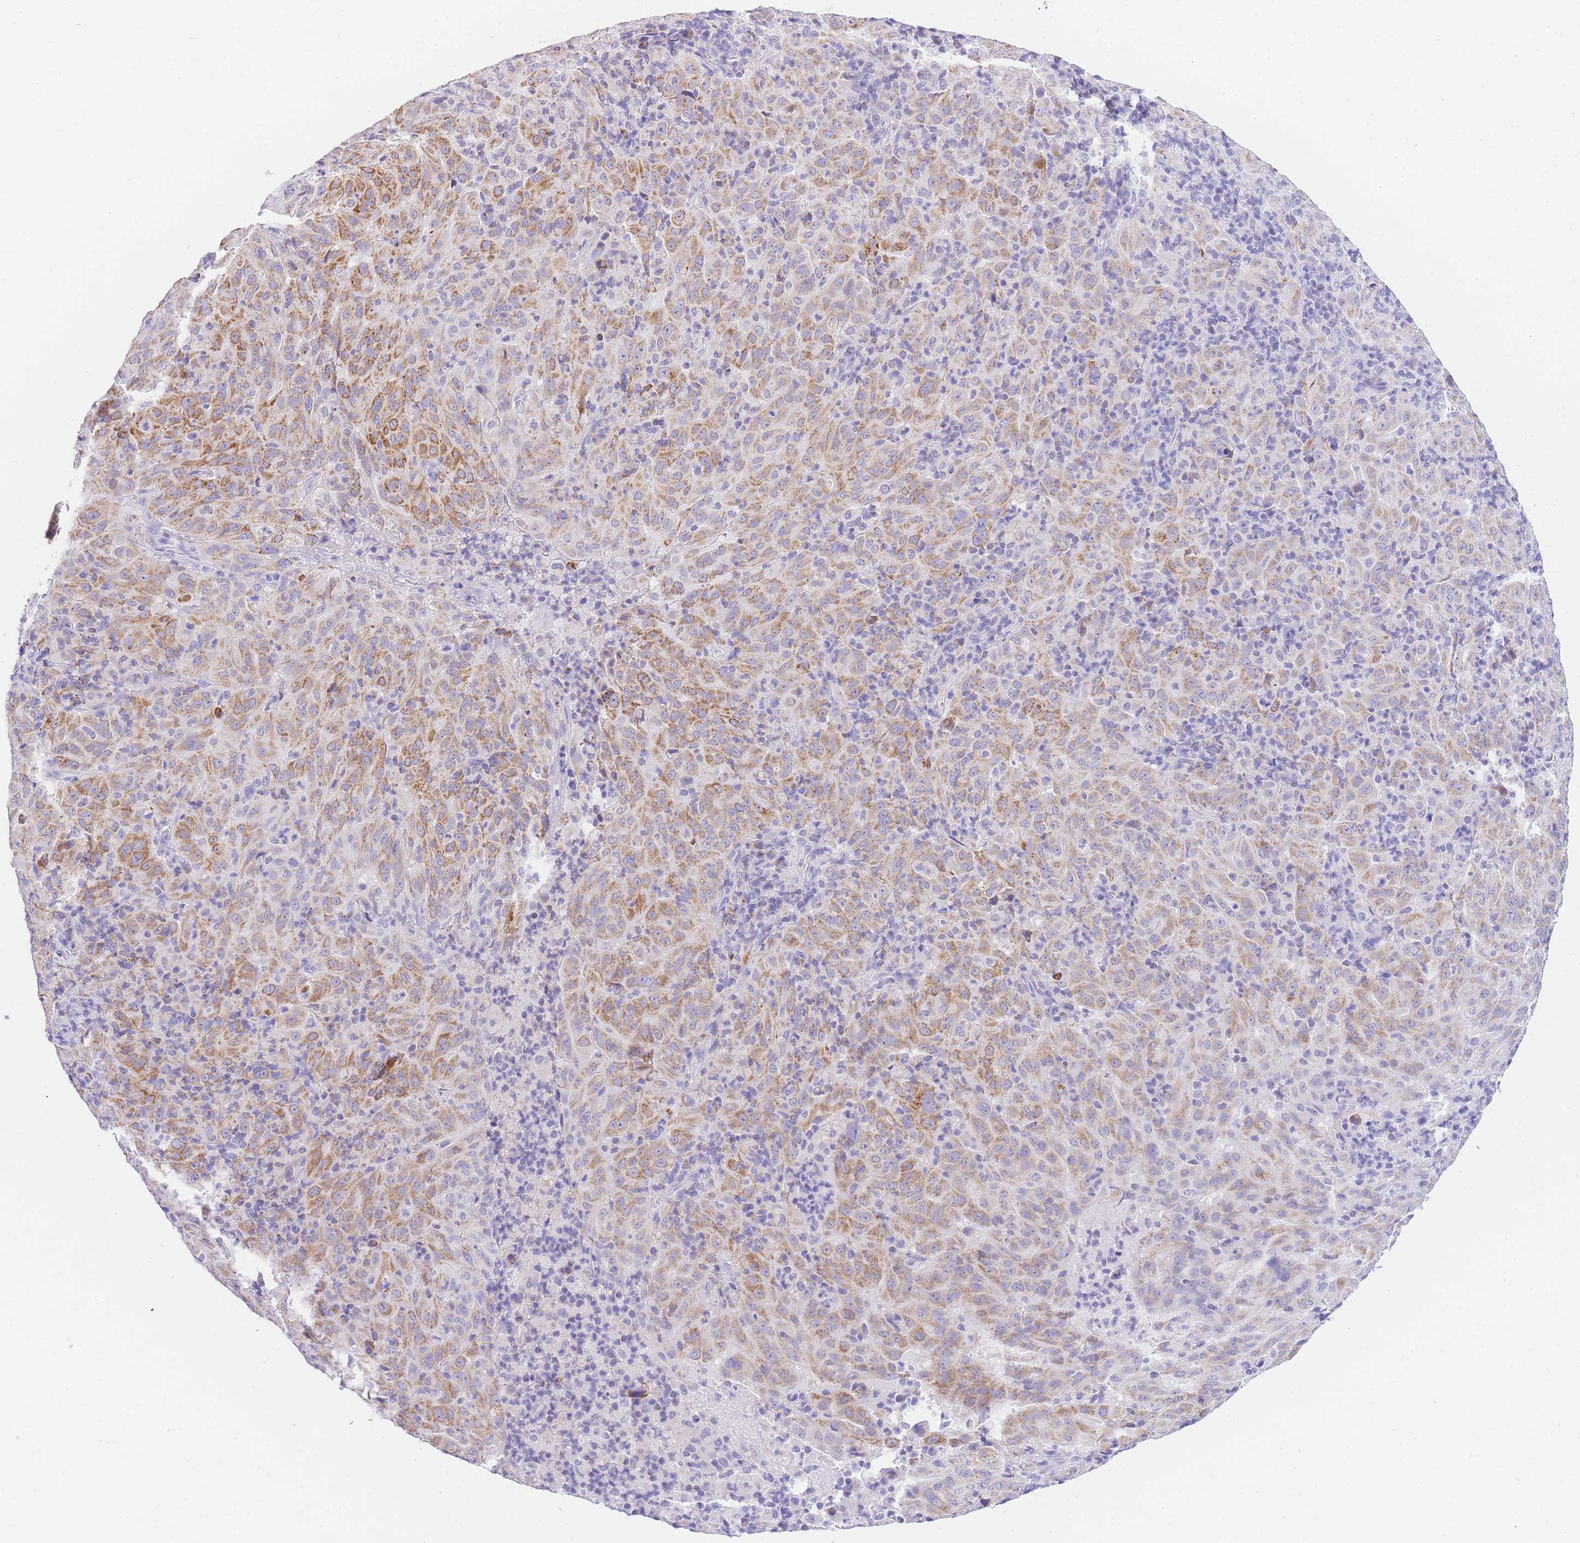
{"staining": {"intensity": "strong", "quantity": "25%-75%", "location": "cytoplasmic/membranous"}, "tissue": "pancreatic cancer", "cell_type": "Tumor cells", "image_type": "cancer", "snomed": [{"axis": "morphology", "description": "Adenocarcinoma, NOS"}, {"axis": "topography", "description": "Pancreas"}], "caption": "IHC (DAB) staining of human pancreatic cancer (adenocarcinoma) exhibits strong cytoplasmic/membranous protein expression in approximately 25%-75% of tumor cells.", "gene": "NKD2", "patient": {"sex": "male", "age": 63}}